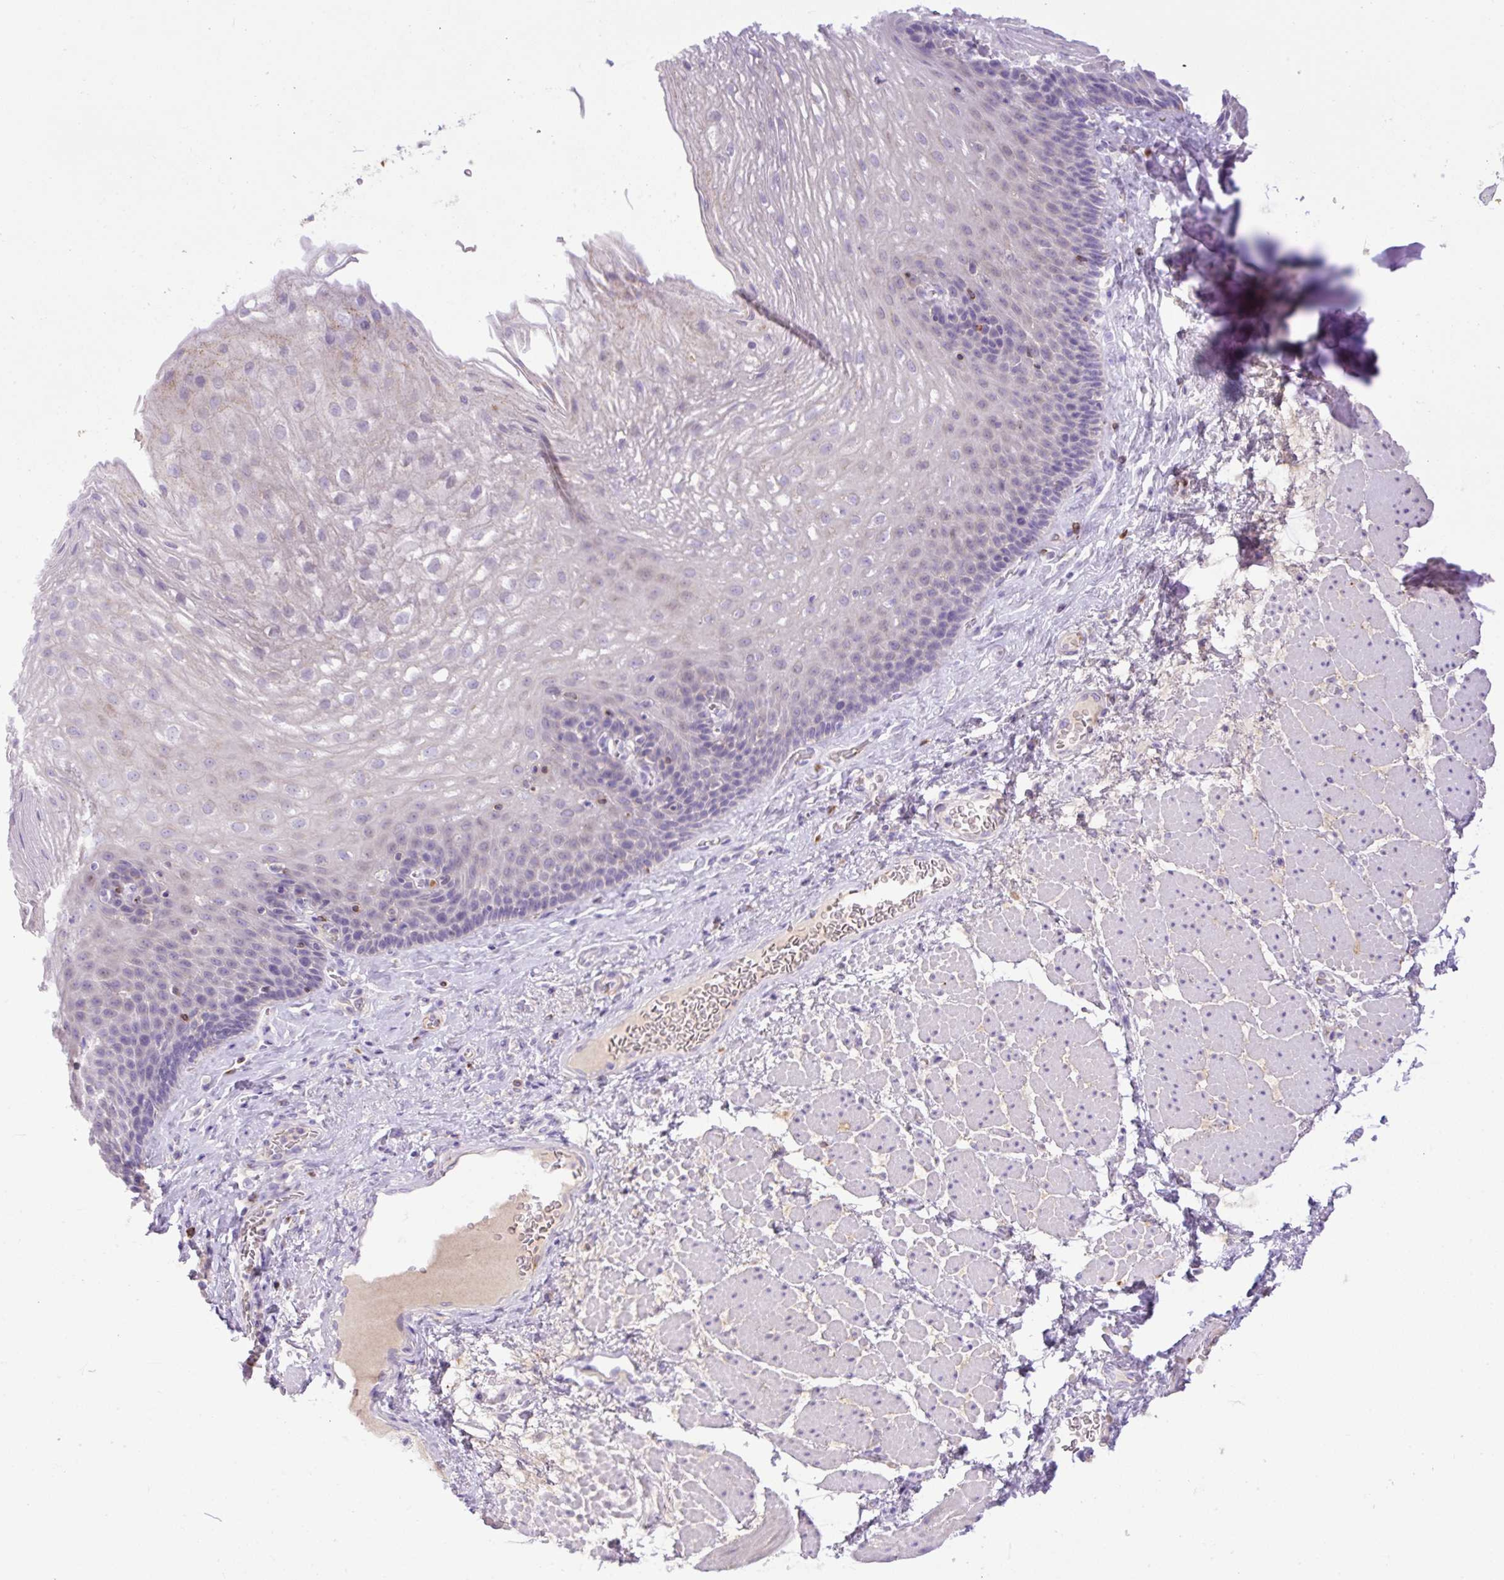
{"staining": {"intensity": "negative", "quantity": "none", "location": "none"}, "tissue": "esophagus", "cell_type": "Squamous epithelial cells", "image_type": "normal", "snomed": [{"axis": "morphology", "description": "Normal tissue, NOS"}, {"axis": "topography", "description": "Esophagus"}], "caption": "Immunohistochemistry (IHC) image of normal human esophagus stained for a protein (brown), which demonstrates no positivity in squamous epithelial cells.", "gene": "SPTBN5", "patient": {"sex": "female", "age": 66}}